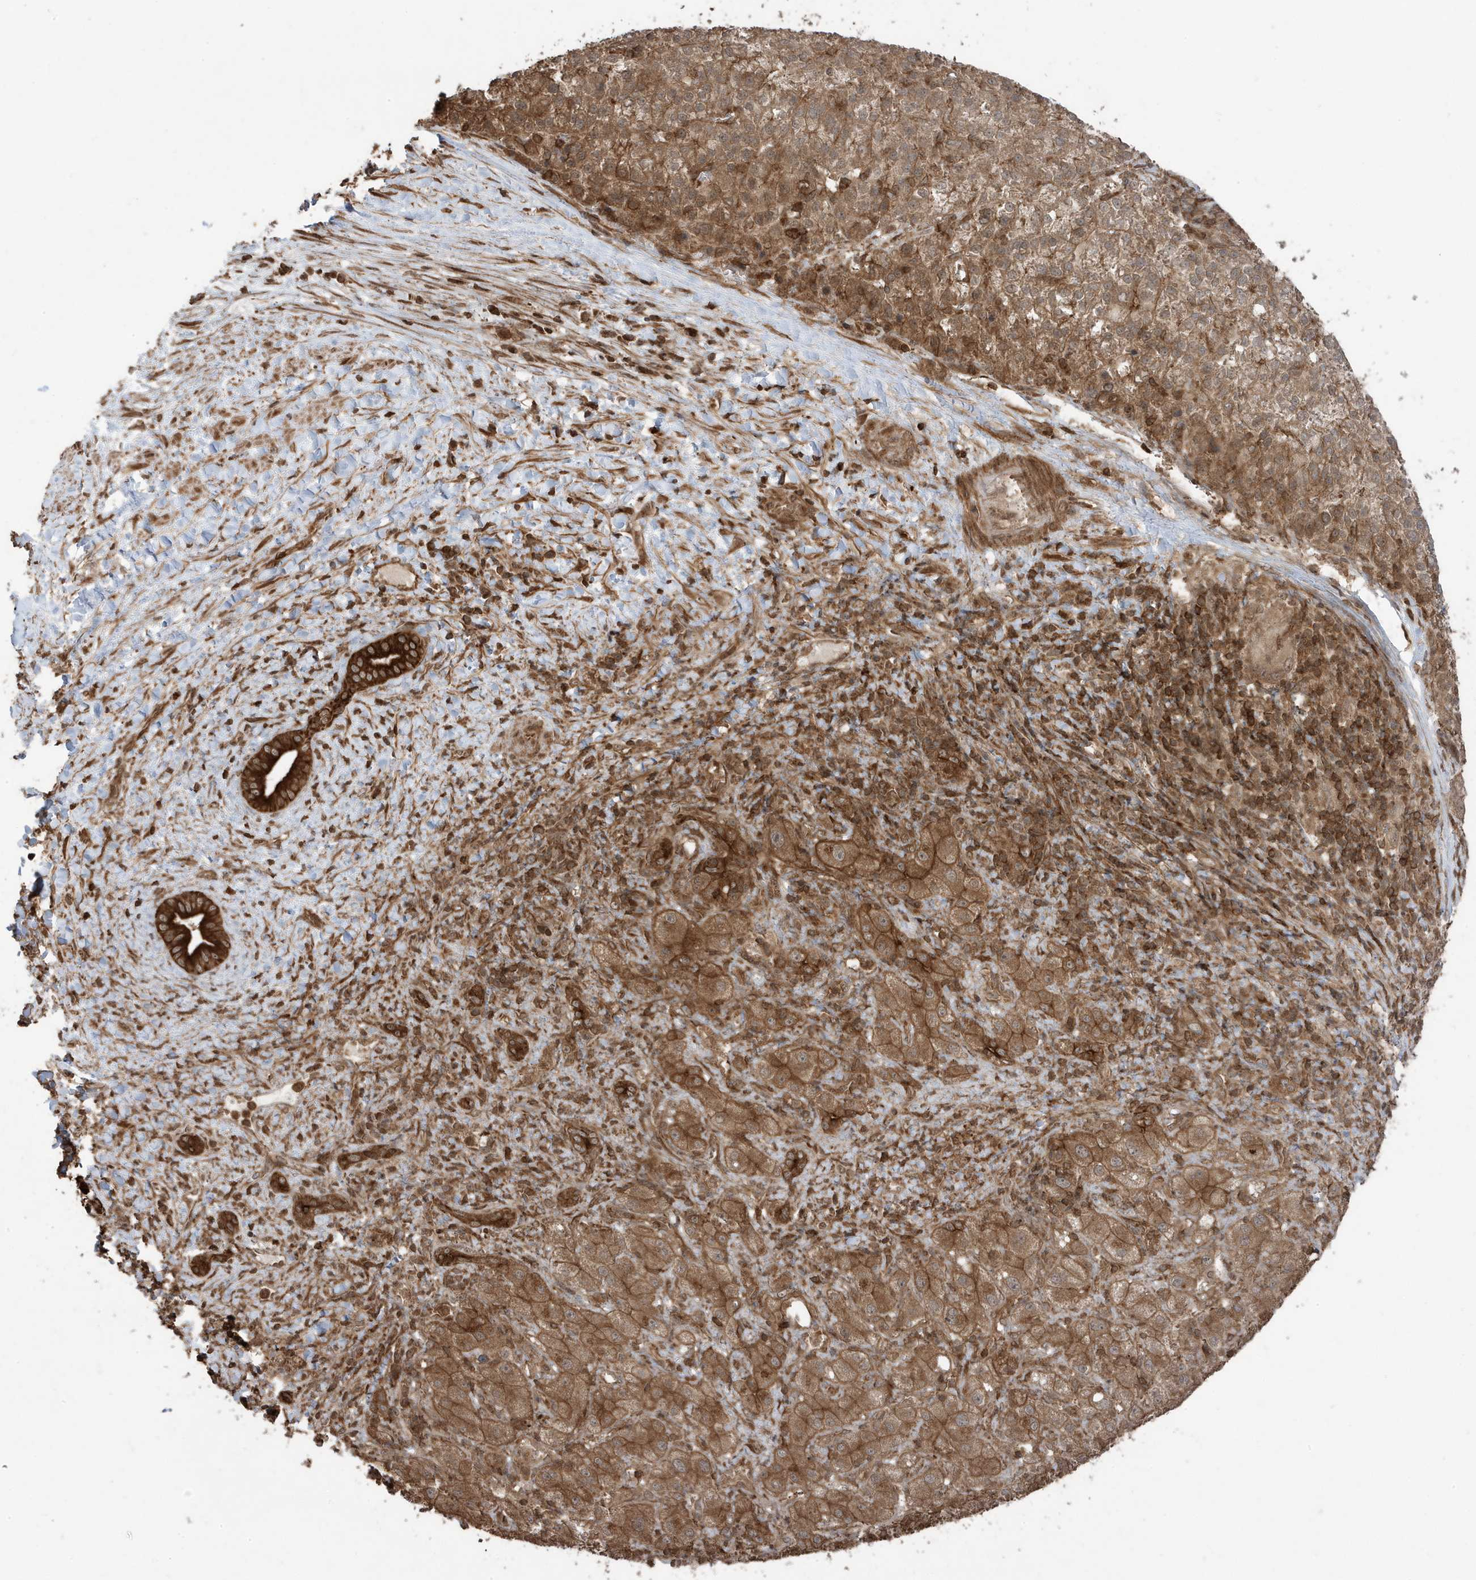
{"staining": {"intensity": "moderate", "quantity": ">75%", "location": "cytoplasmic/membranous"}, "tissue": "liver cancer", "cell_type": "Tumor cells", "image_type": "cancer", "snomed": [{"axis": "morphology", "description": "Carcinoma, Hepatocellular, NOS"}, {"axis": "topography", "description": "Liver"}], "caption": "Immunohistochemistry histopathology image of neoplastic tissue: human liver cancer (hepatocellular carcinoma) stained using immunohistochemistry (IHC) demonstrates medium levels of moderate protein expression localized specifically in the cytoplasmic/membranous of tumor cells, appearing as a cytoplasmic/membranous brown color.", "gene": "ASAP1", "patient": {"sex": "female", "age": 58}}